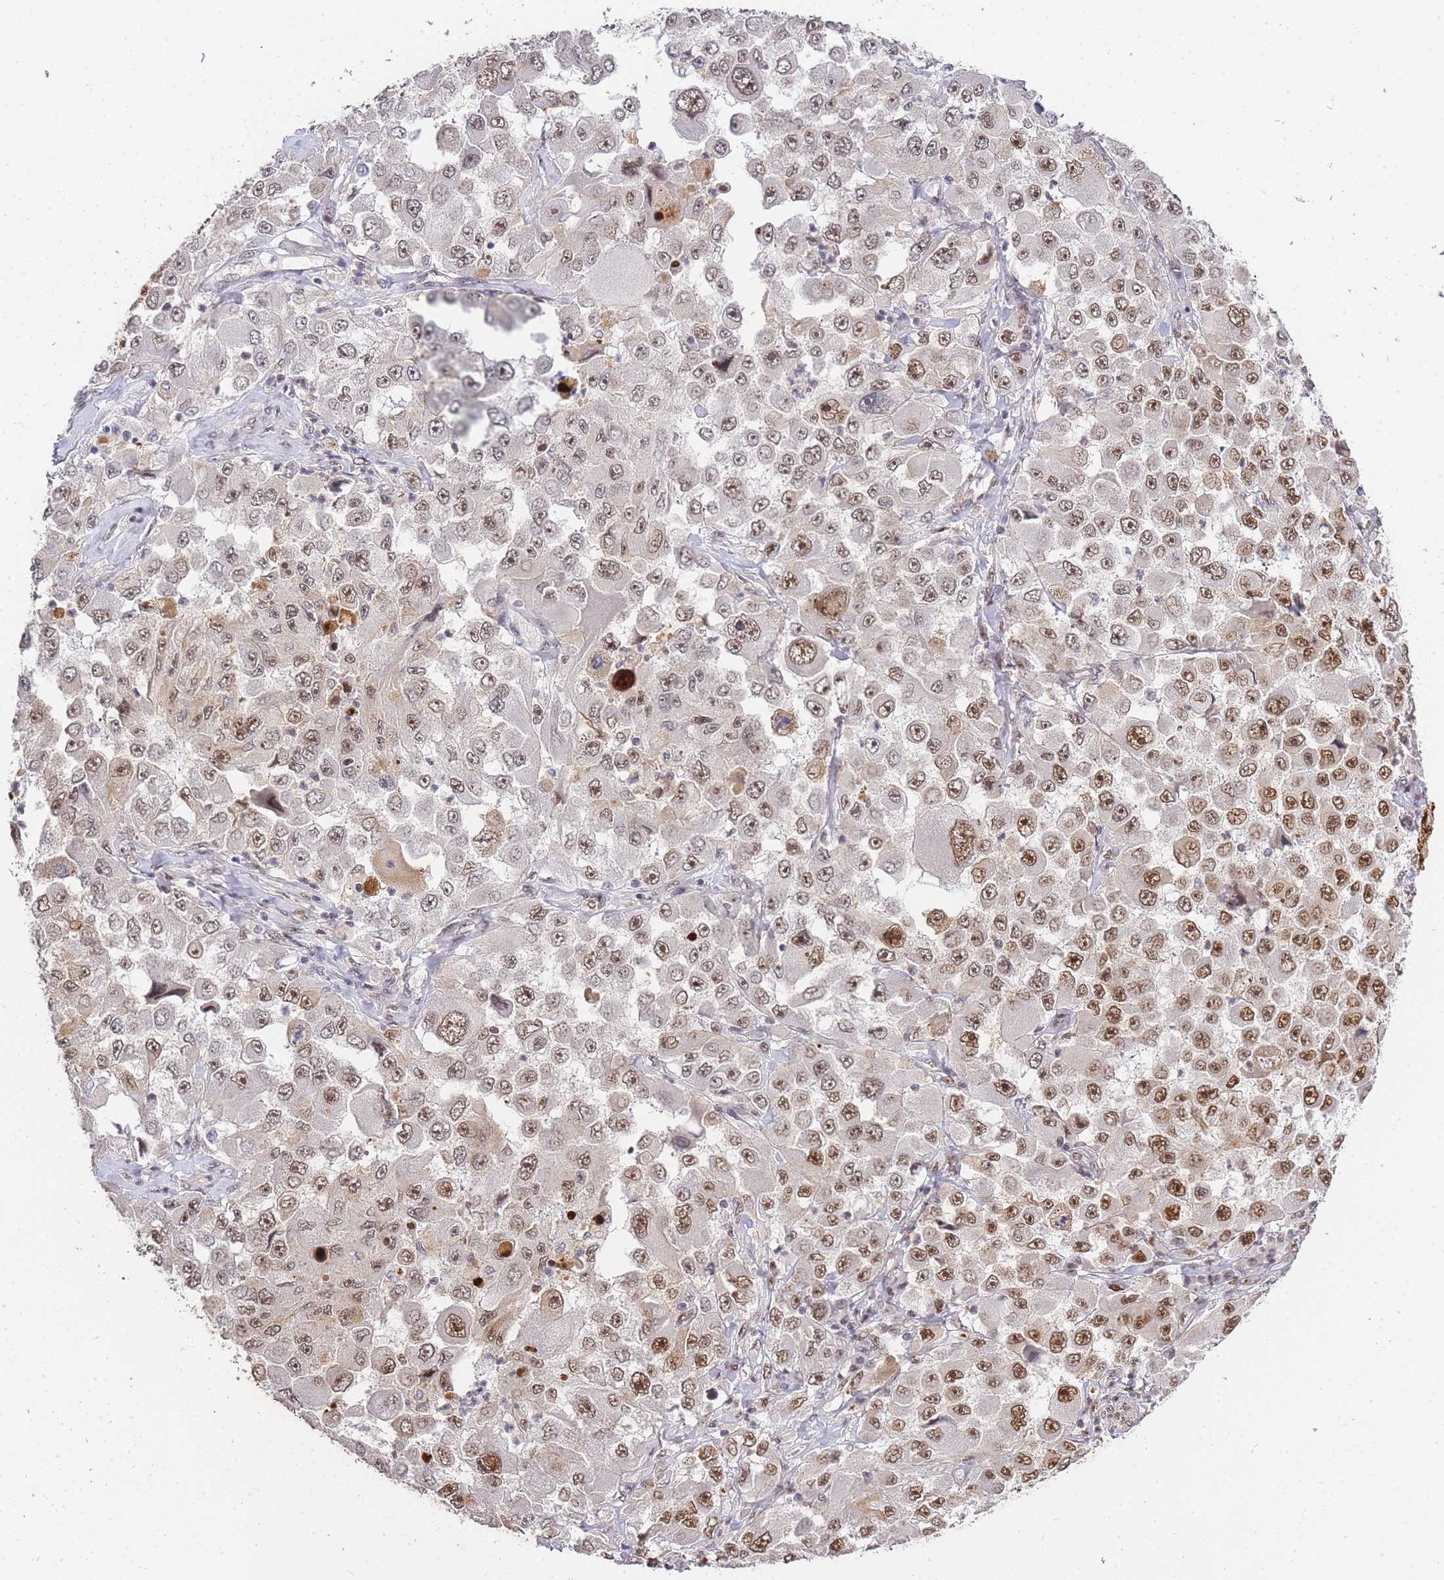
{"staining": {"intensity": "moderate", "quantity": ">75%", "location": "nuclear"}, "tissue": "melanoma", "cell_type": "Tumor cells", "image_type": "cancer", "snomed": [{"axis": "morphology", "description": "Malignant melanoma, Metastatic site"}, {"axis": "topography", "description": "Lymph node"}], "caption": "Moderate nuclear expression is seen in approximately >75% of tumor cells in melanoma. (DAB IHC with brightfield microscopy, high magnification).", "gene": "PRKDC", "patient": {"sex": "male", "age": 62}}